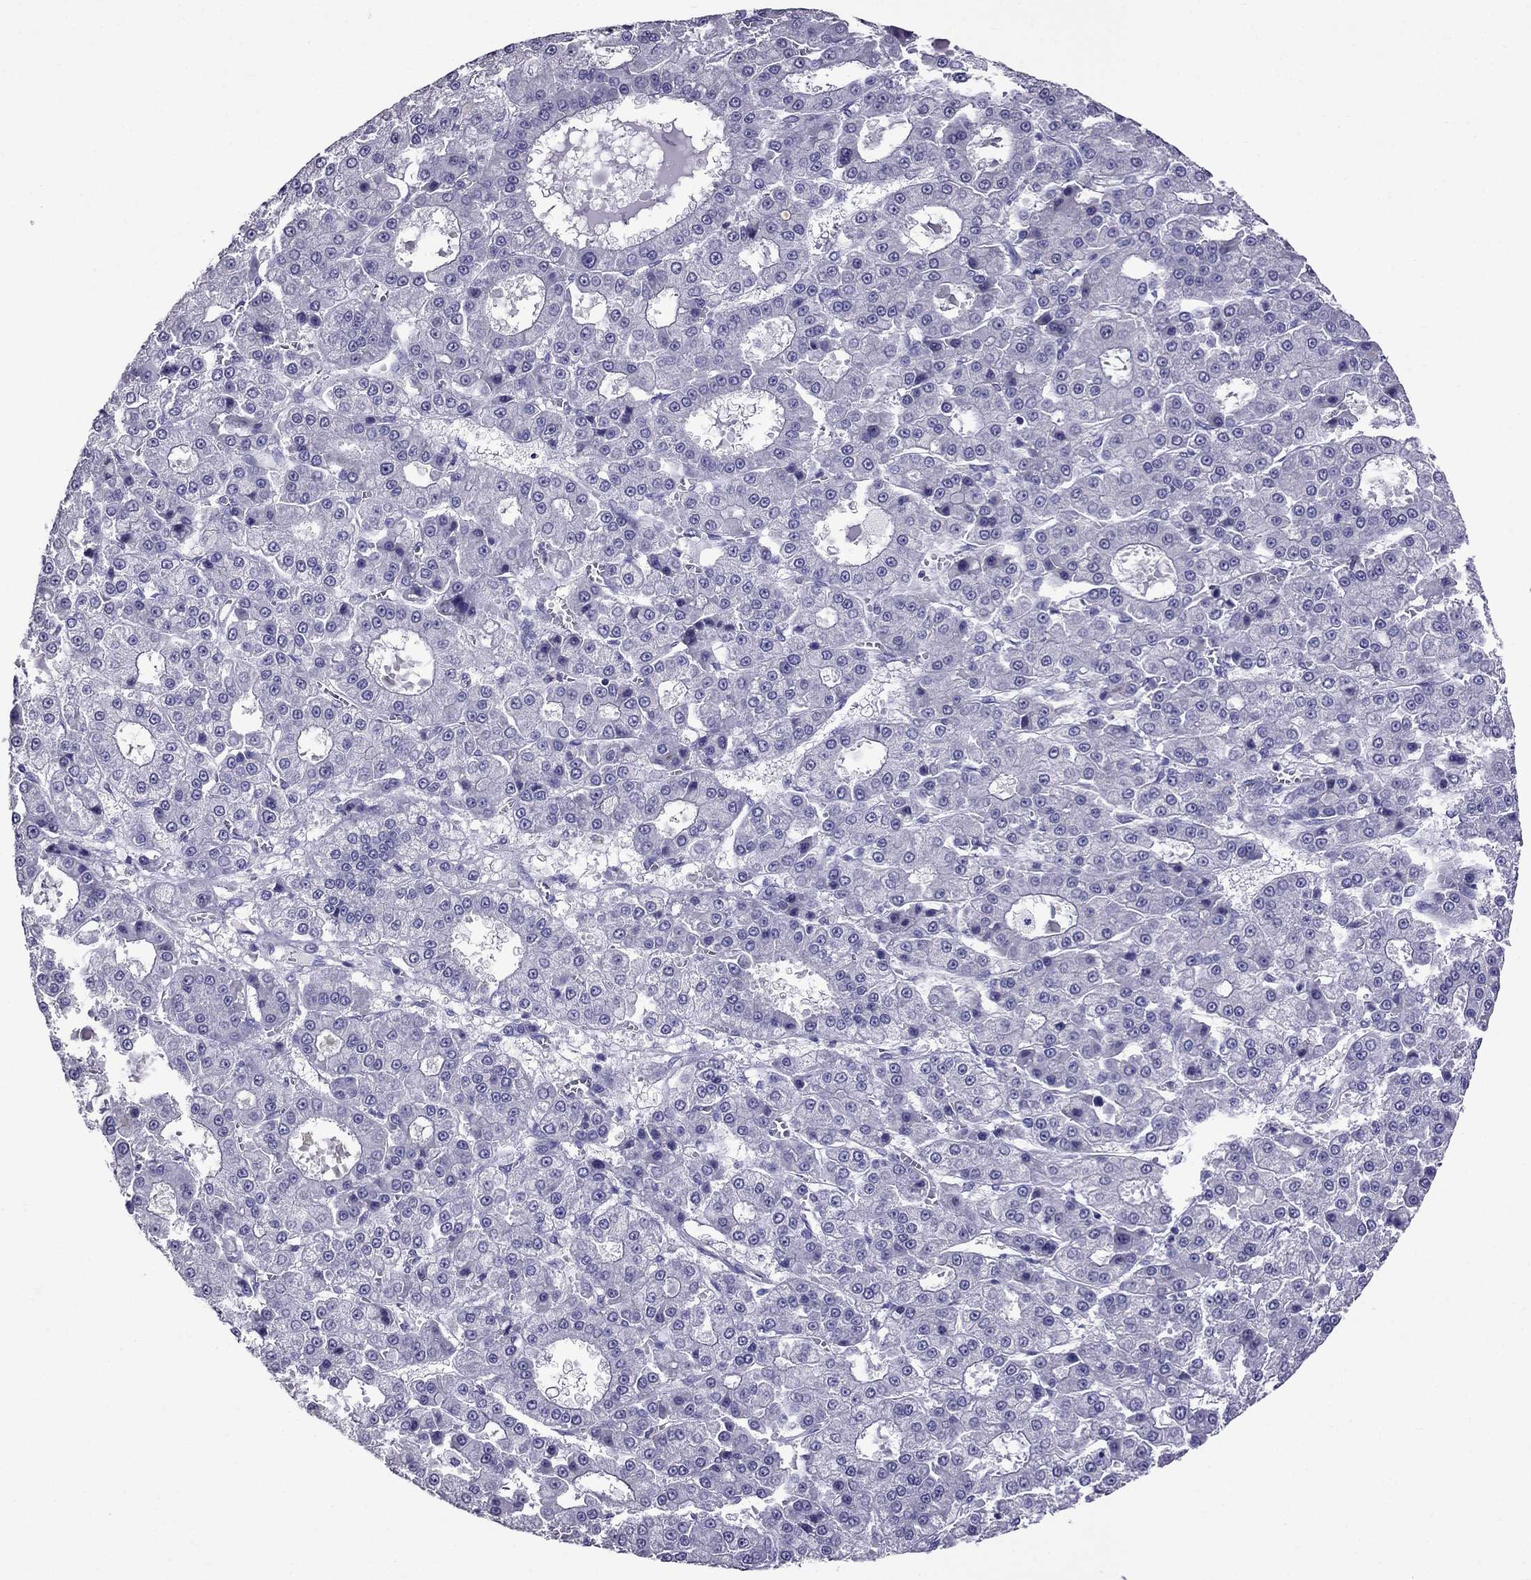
{"staining": {"intensity": "negative", "quantity": "none", "location": "none"}, "tissue": "liver cancer", "cell_type": "Tumor cells", "image_type": "cancer", "snomed": [{"axis": "morphology", "description": "Carcinoma, Hepatocellular, NOS"}, {"axis": "topography", "description": "Liver"}], "caption": "Tumor cells are negative for brown protein staining in liver cancer (hepatocellular carcinoma).", "gene": "OXCT2", "patient": {"sex": "male", "age": 70}}